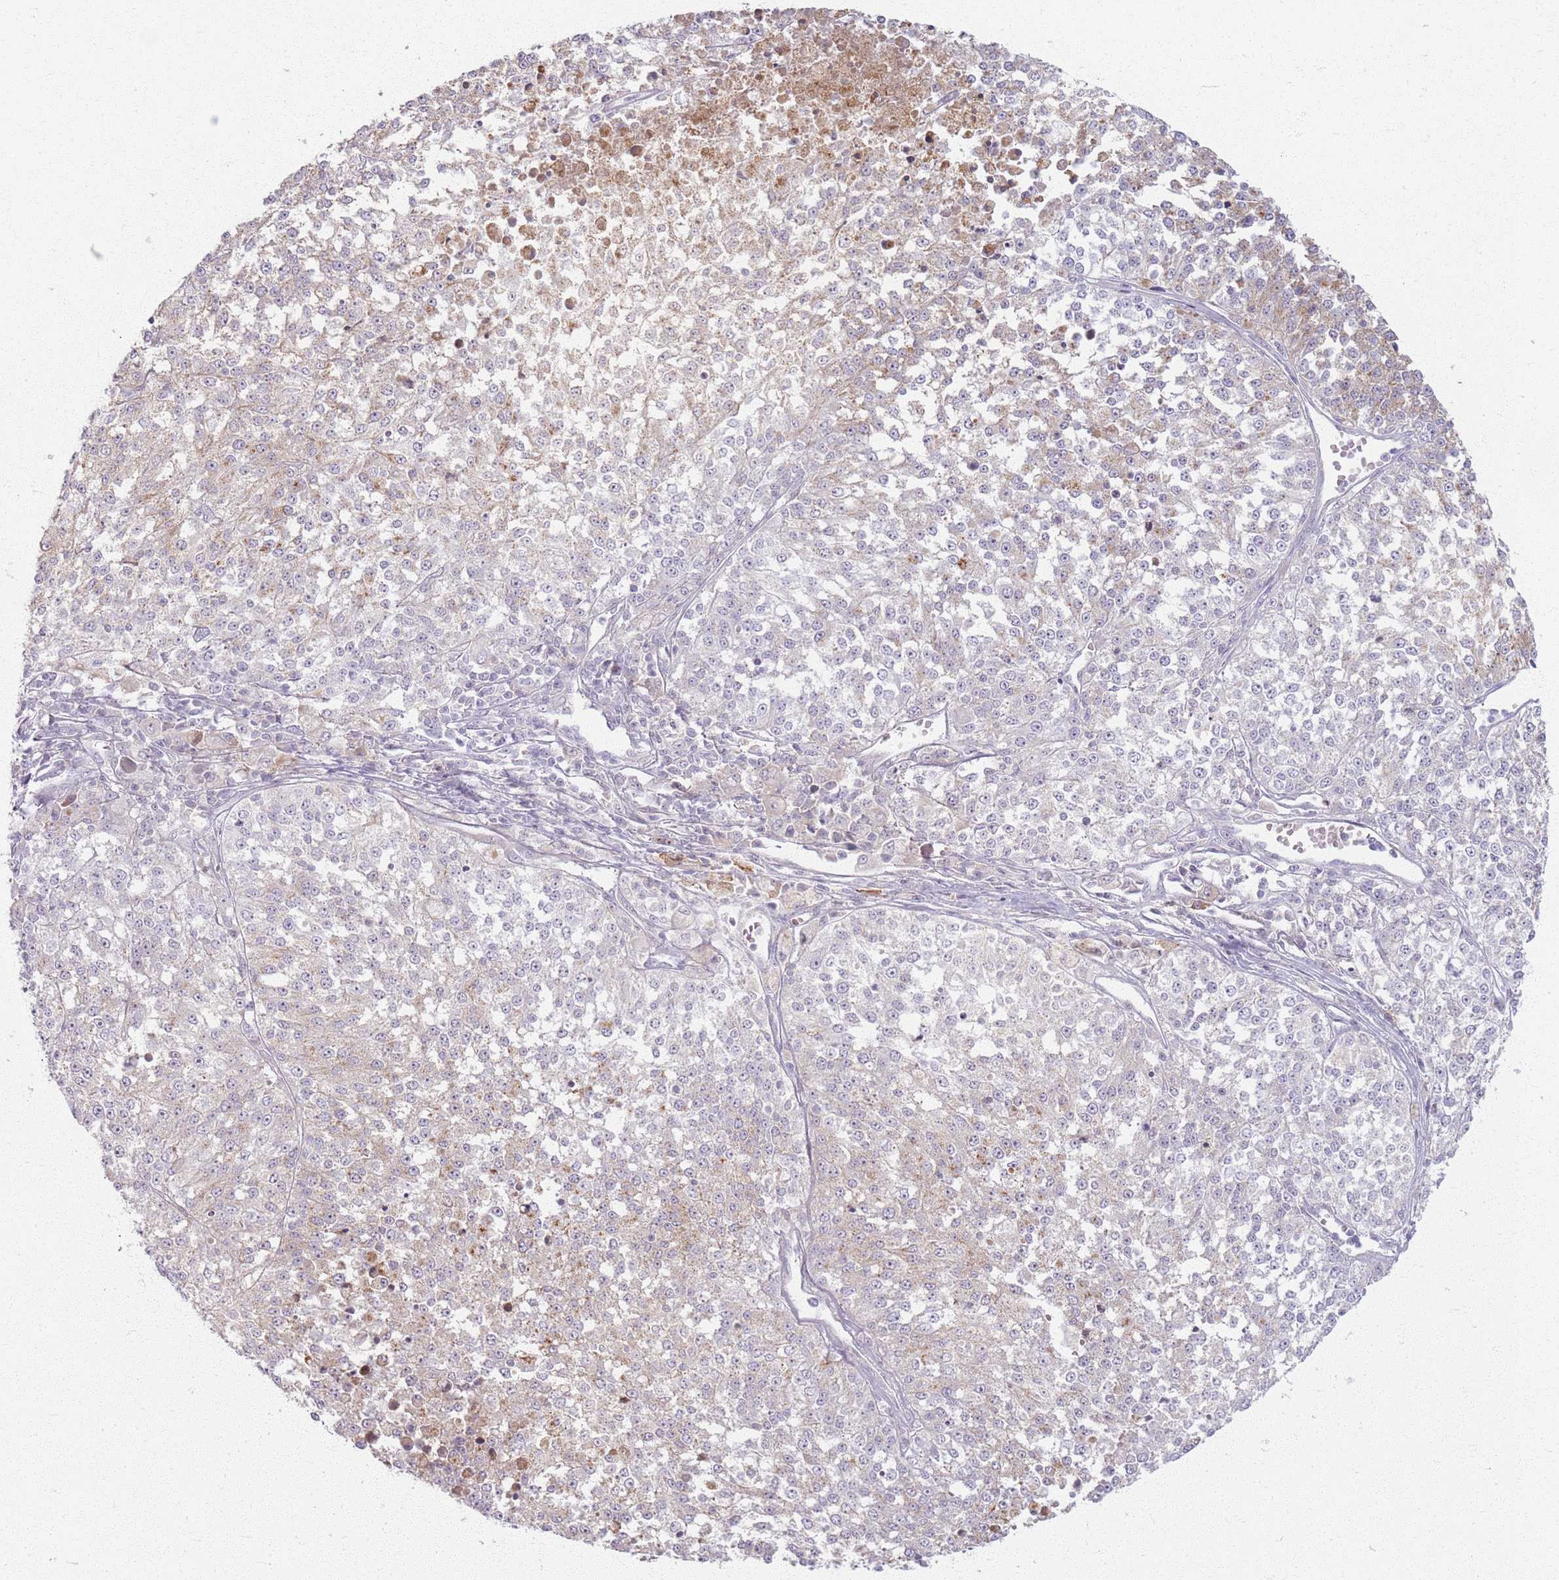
{"staining": {"intensity": "weak", "quantity": "<25%", "location": "cytoplasmic/membranous"}, "tissue": "melanoma", "cell_type": "Tumor cells", "image_type": "cancer", "snomed": [{"axis": "morphology", "description": "Malignant melanoma, NOS"}, {"axis": "topography", "description": "Skin"}], "caption": "DAB immunohistochemical staining of melanoma displays no significant positivity in tumor cells.", "gene": "CRIPT", "patient": {"sex": "female", "age": 64}}